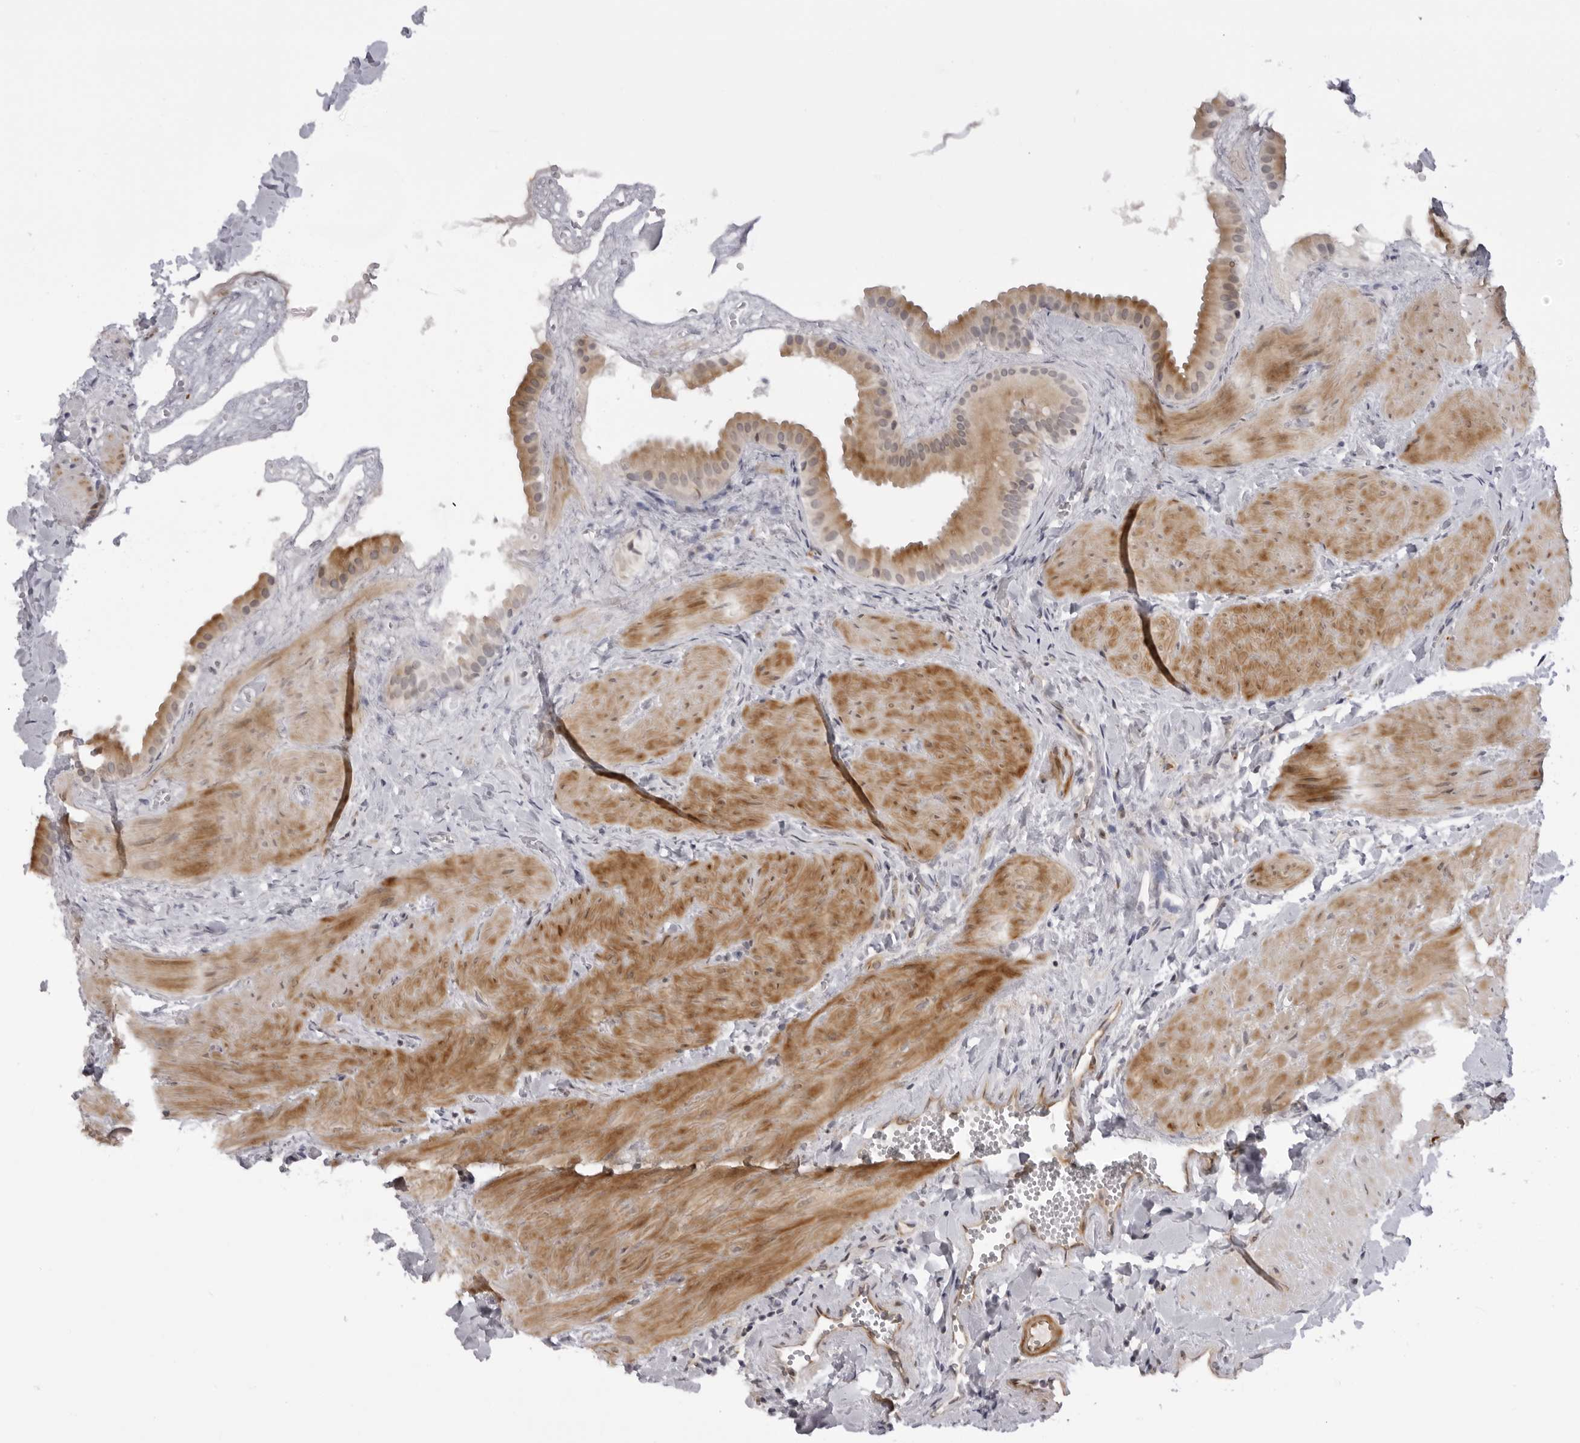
{"staining": {"intensity": "moderate", "quantity": ">75%", "location": "cytoplasmic/membranous"}, "tissue": "gallbladder", "cell_type": "Glandular cells", "image_type": "normal", "snomed": [{"axis": "morphology", "description": "Normal tissue, NOS"}, {"axis": "topography", "description": "Gallbladder"}], "caption": "Gallbladder stained with a protein marker reveals moderate staining in glandular cells.", "gene": "SUGCT", "patient": {"sex": "male", "age": 55}}